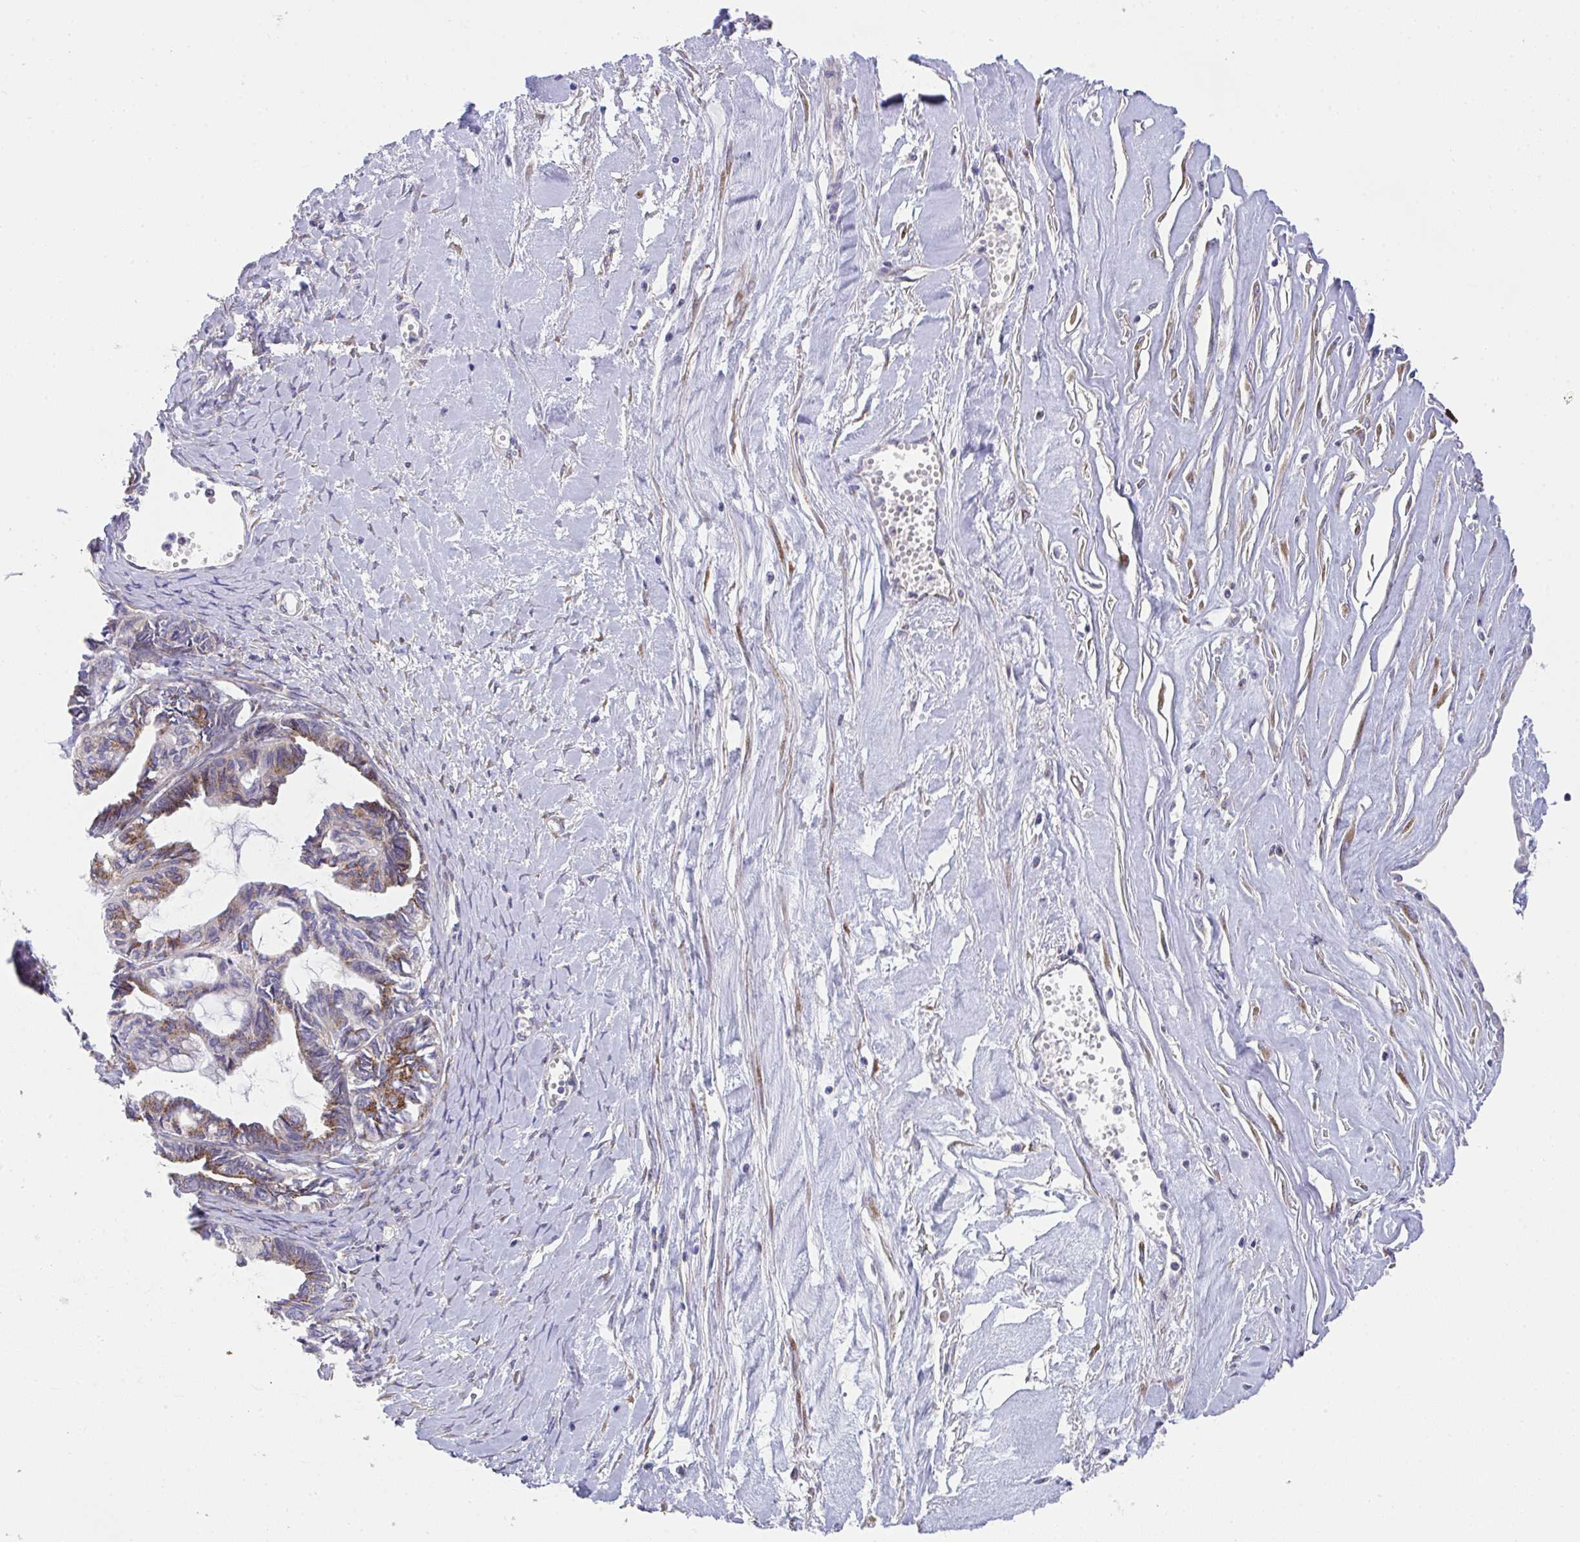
{"staining": {"intensity": "moderate", "quantity": "25%-75%", "location": "cytoplasmic/membranous"}, "tissue": "ovarian cancer", "cell_type": "Tumor cells", "image_type": "cancer", "snomed": [{"axis": "morphology", "description": "Cystadenocarcinoma, mucinous, NOS"}, {"axis": "topography", "description": "Ovary"}], "caption": "Ovarian mucinous cystadenocarcinoma stained for a protein (brown) exhibits moderate cytoplasmic/membranous positive positivity in approximately 25%-75% of tumor cells.", "gene": "MIA3", "patient": {"sex": "female", "age": 61}}